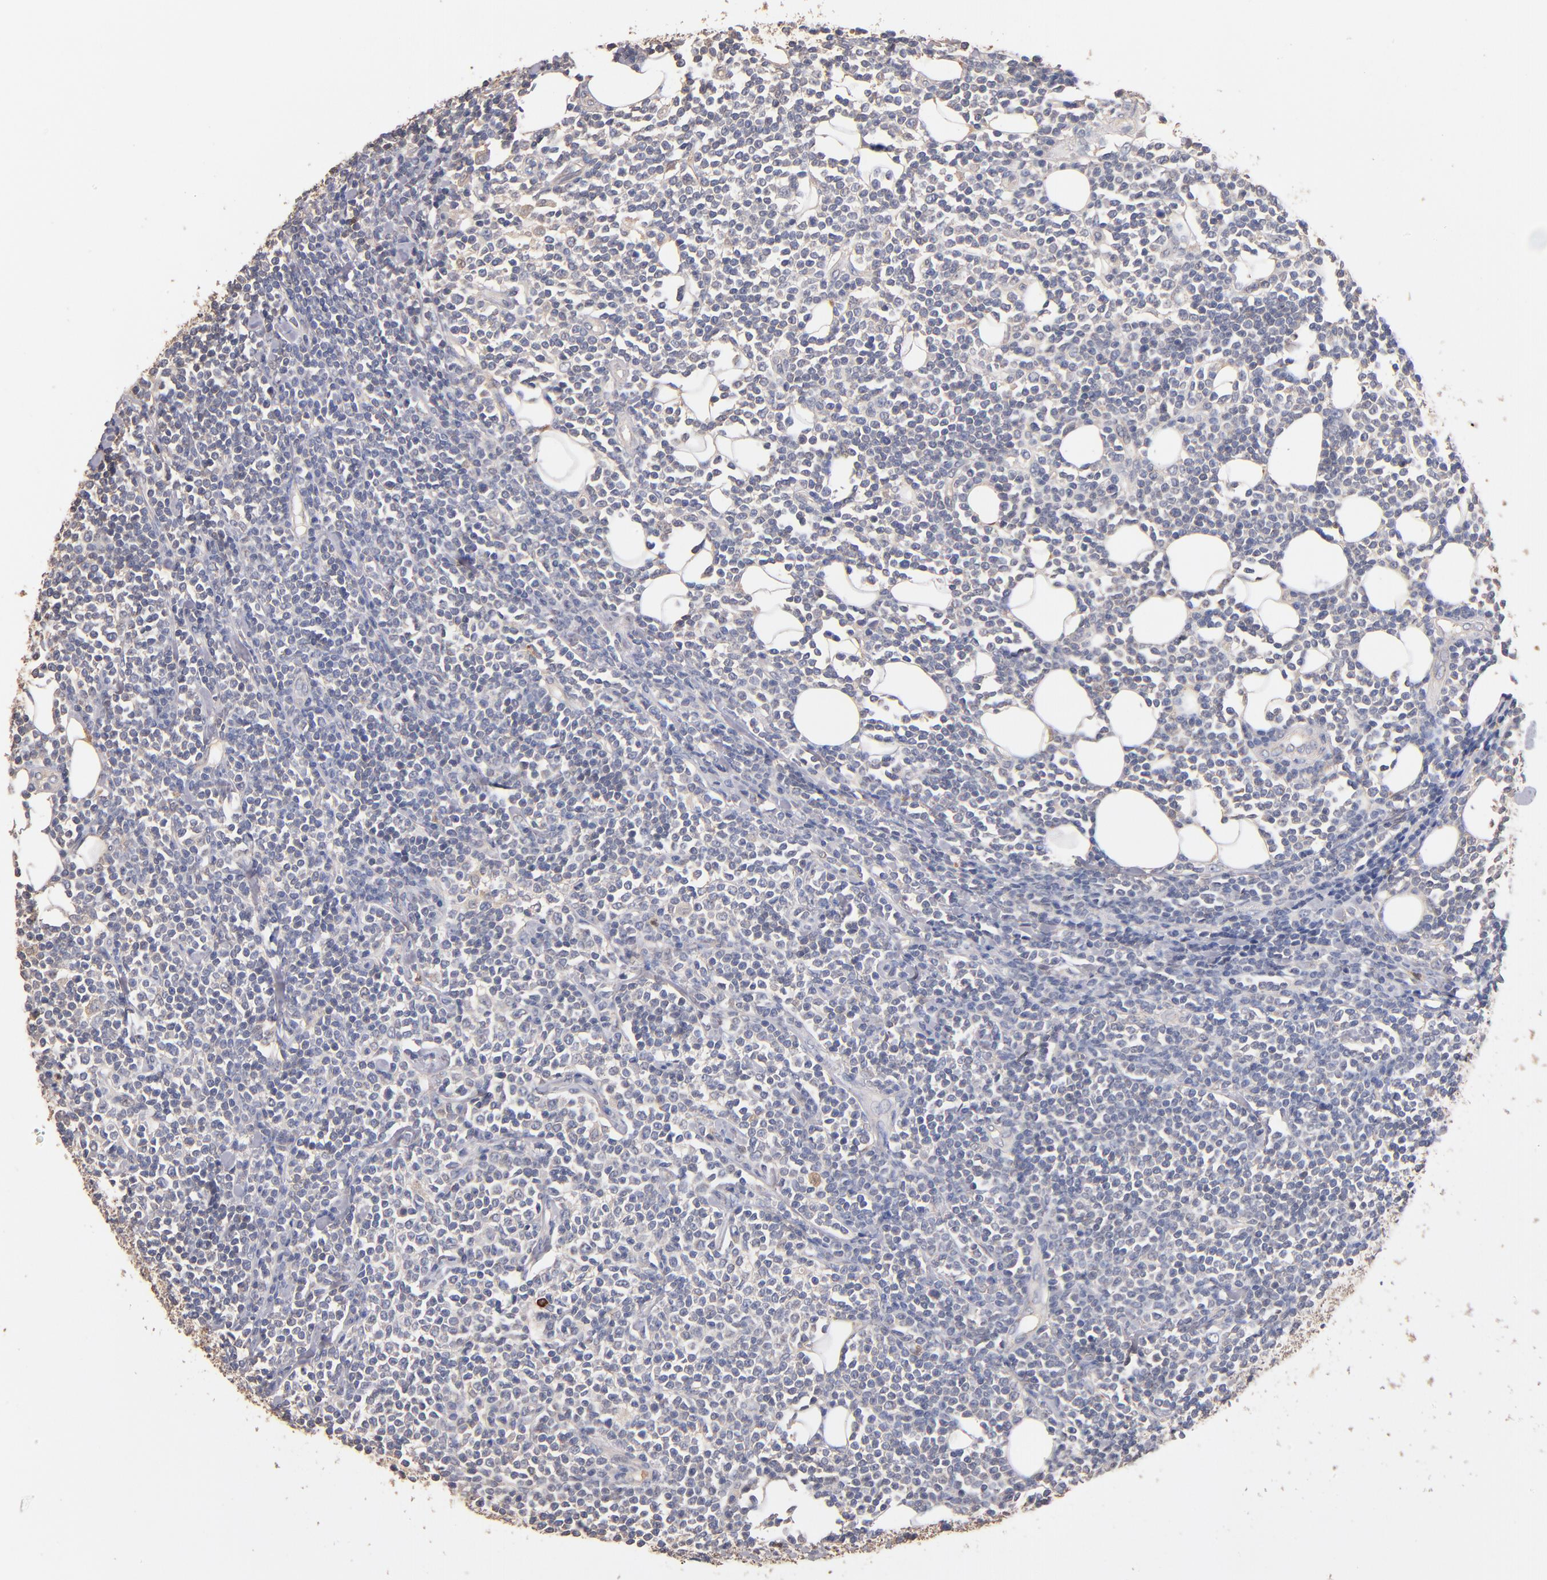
{"staining": {"intensity": "negative", "quantity": "none", "location": "none"}, "tissue": "lymphoma", "cell_type": "Tumor cells", "image_type": "cancer", "snomed": [{"axis": "morphology", "description": "Malignant lymphoma, non-Hodgkin's type, Low grade"}, {"axis": "topography", "description": "Soft tissue"}], "caption": "Immunohistochemistry of human malignant lymphoma, non-Hodgkin's type (low-grade) shows no staining in tumor cells. (Brightfield microscopy of DAB IHC at high magnification).", "gene": "RO60", "patient": {"sex": "male", "age": 92}}